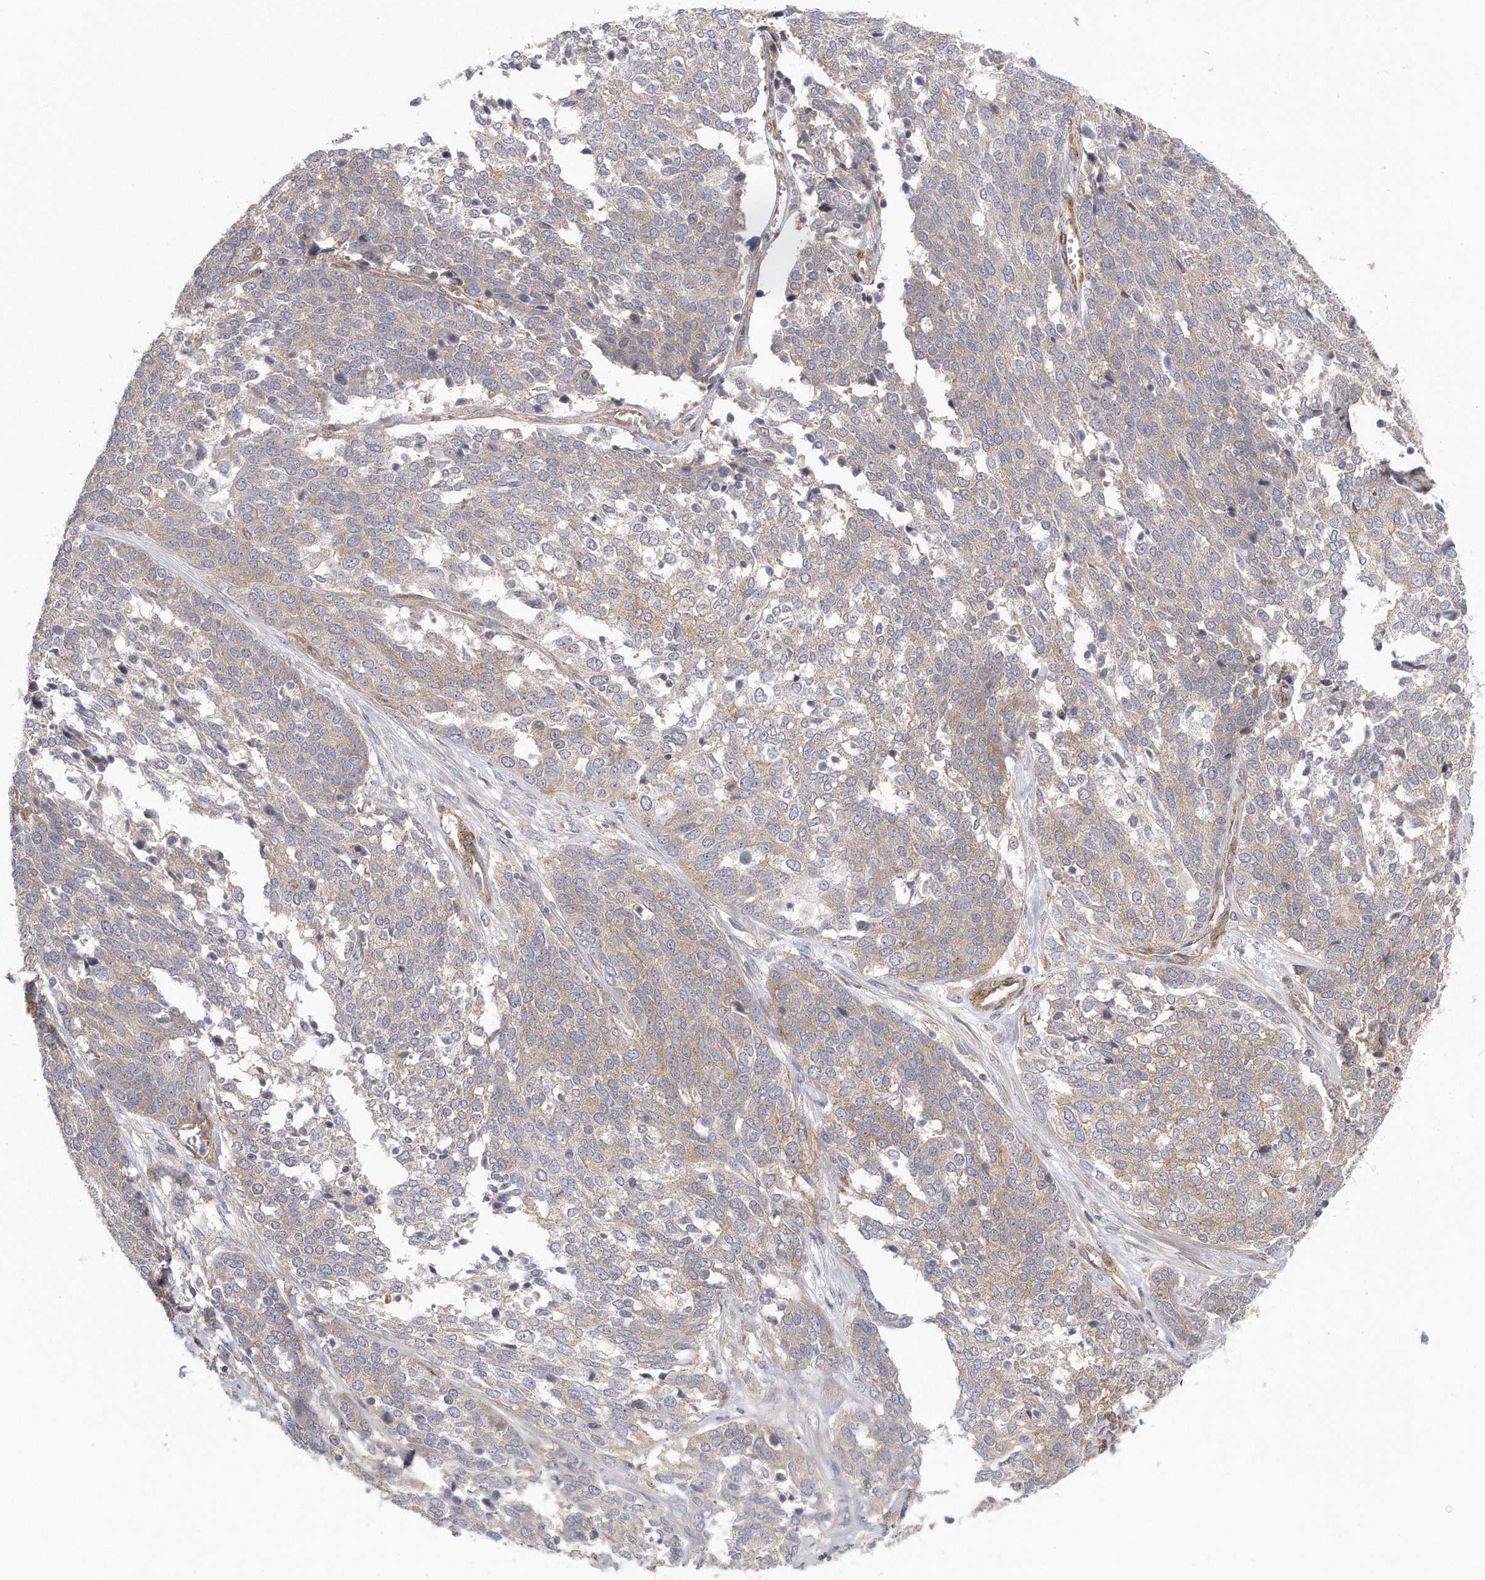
{"staining": {"intensity": "weak", "quantity": ">75%", "location": "cytoplasmic/membranous"}, "tissue": "ovarian cancer", "cell_type": "Tumor cells", "image_type": "cancer", "snomed": [{"axis": "morphology", "description": "Cystadenocarcinoma, serous, NOS"}, {"axis": "topography", "description": "Ovary"}], "caption": "There is low levels of weak cytoplasmic/membranous expression in tumor cells of ovarian cancer, as demonstrated by immunohistochemical staining (brown color).", "gene": "MTERF4", "patient": {"sex": "female", "age": 44}}